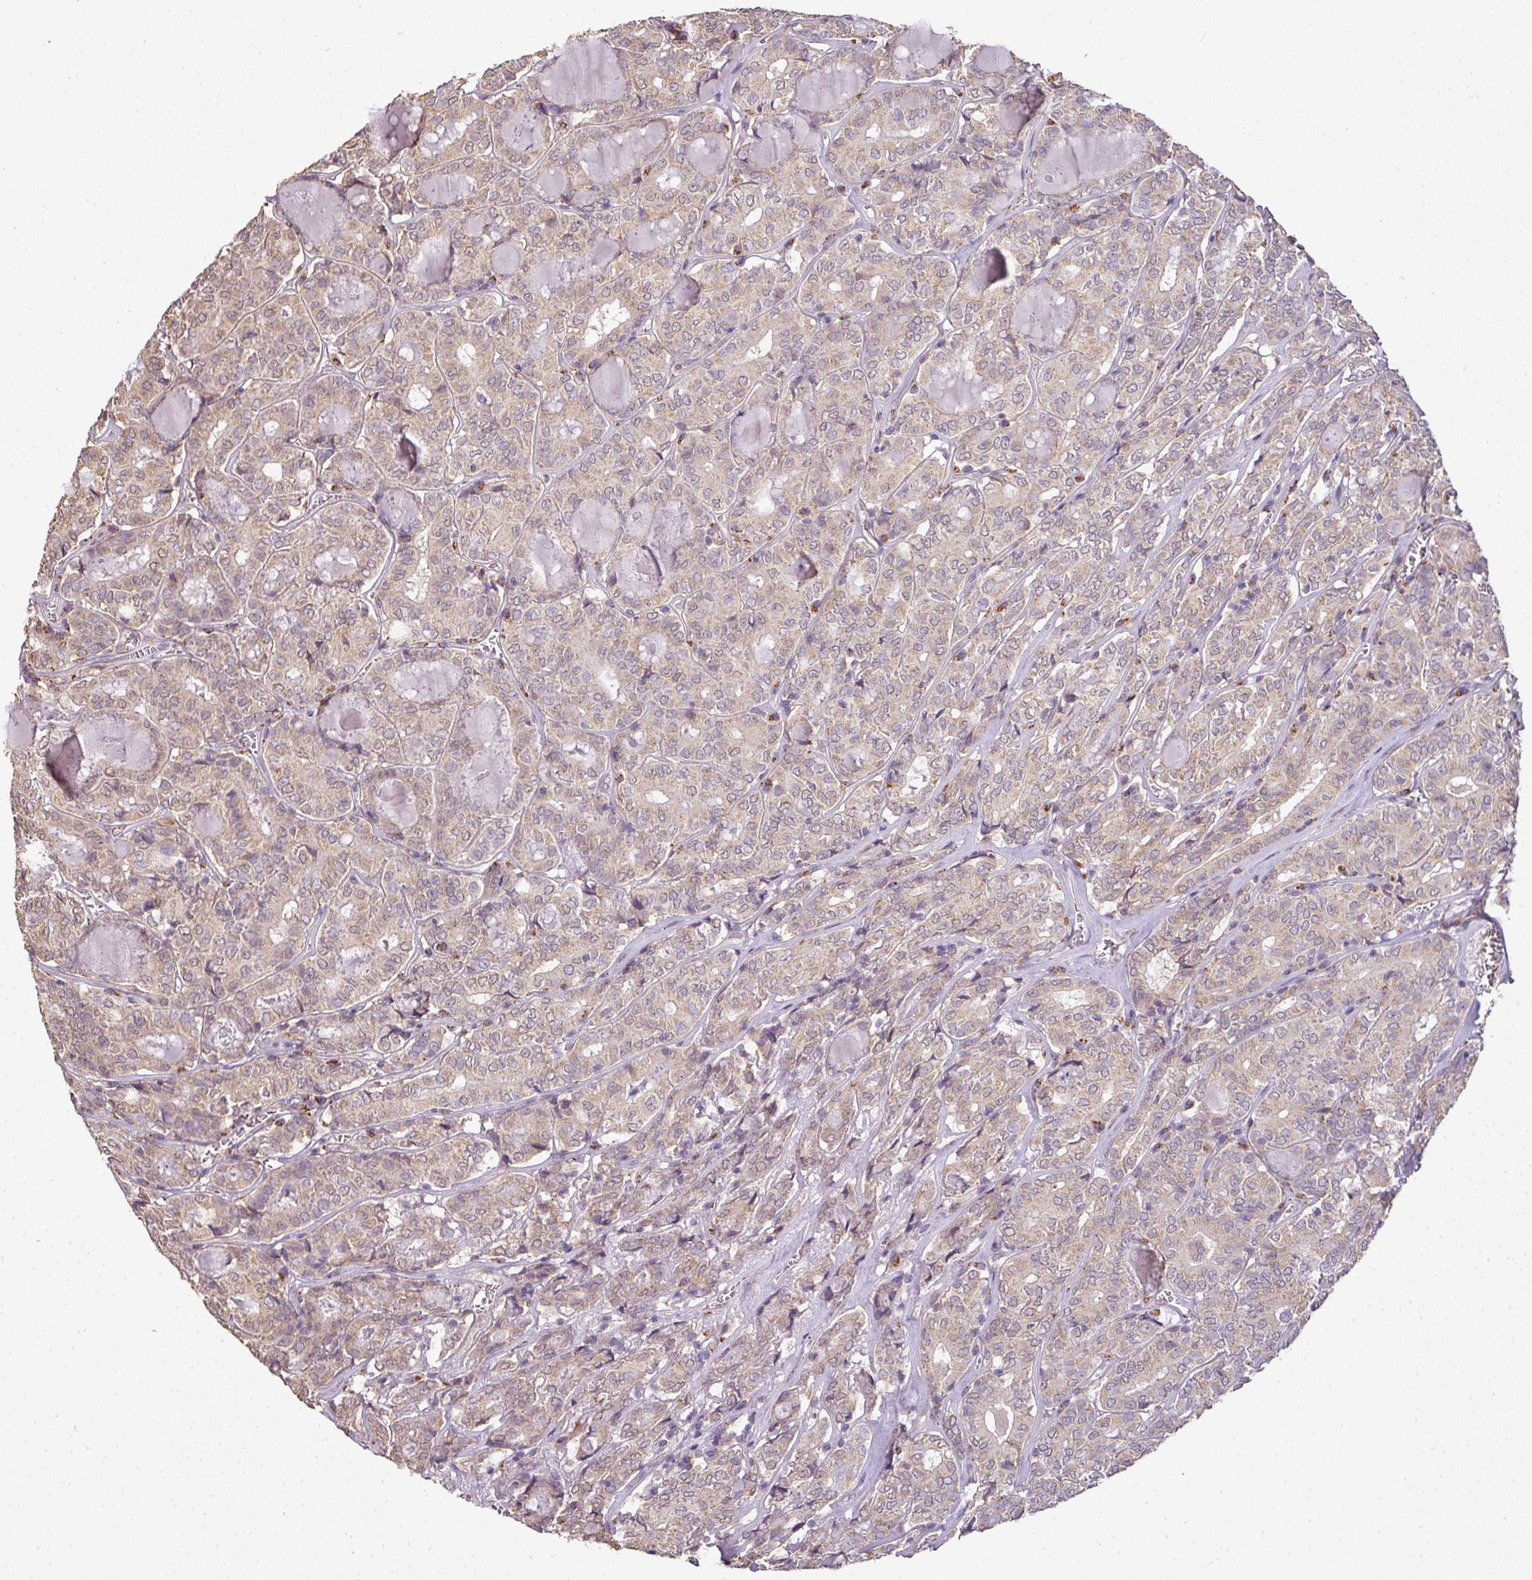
{"staining": {"intensity": "moderate", "quantity": ">75%", "location": "nuclear"}, "tissue": "thyroid cancer", "cell_type": "Tumor cells", "image_type": "cancer", "snomed": [{"axis": "morphology", "description": "Papillary adenocarcinoma, NOS"}, {"axis": "topography", "description": "Thyroid gland"}], "caption": "An image of human thyroid cancer (papillary adenocarcinoma) stained for a protein demonstrates moderate nuclear brown staining in tumor cells.", "gene": "JPH2", "patient": {"sex": "female", "age": 72}}